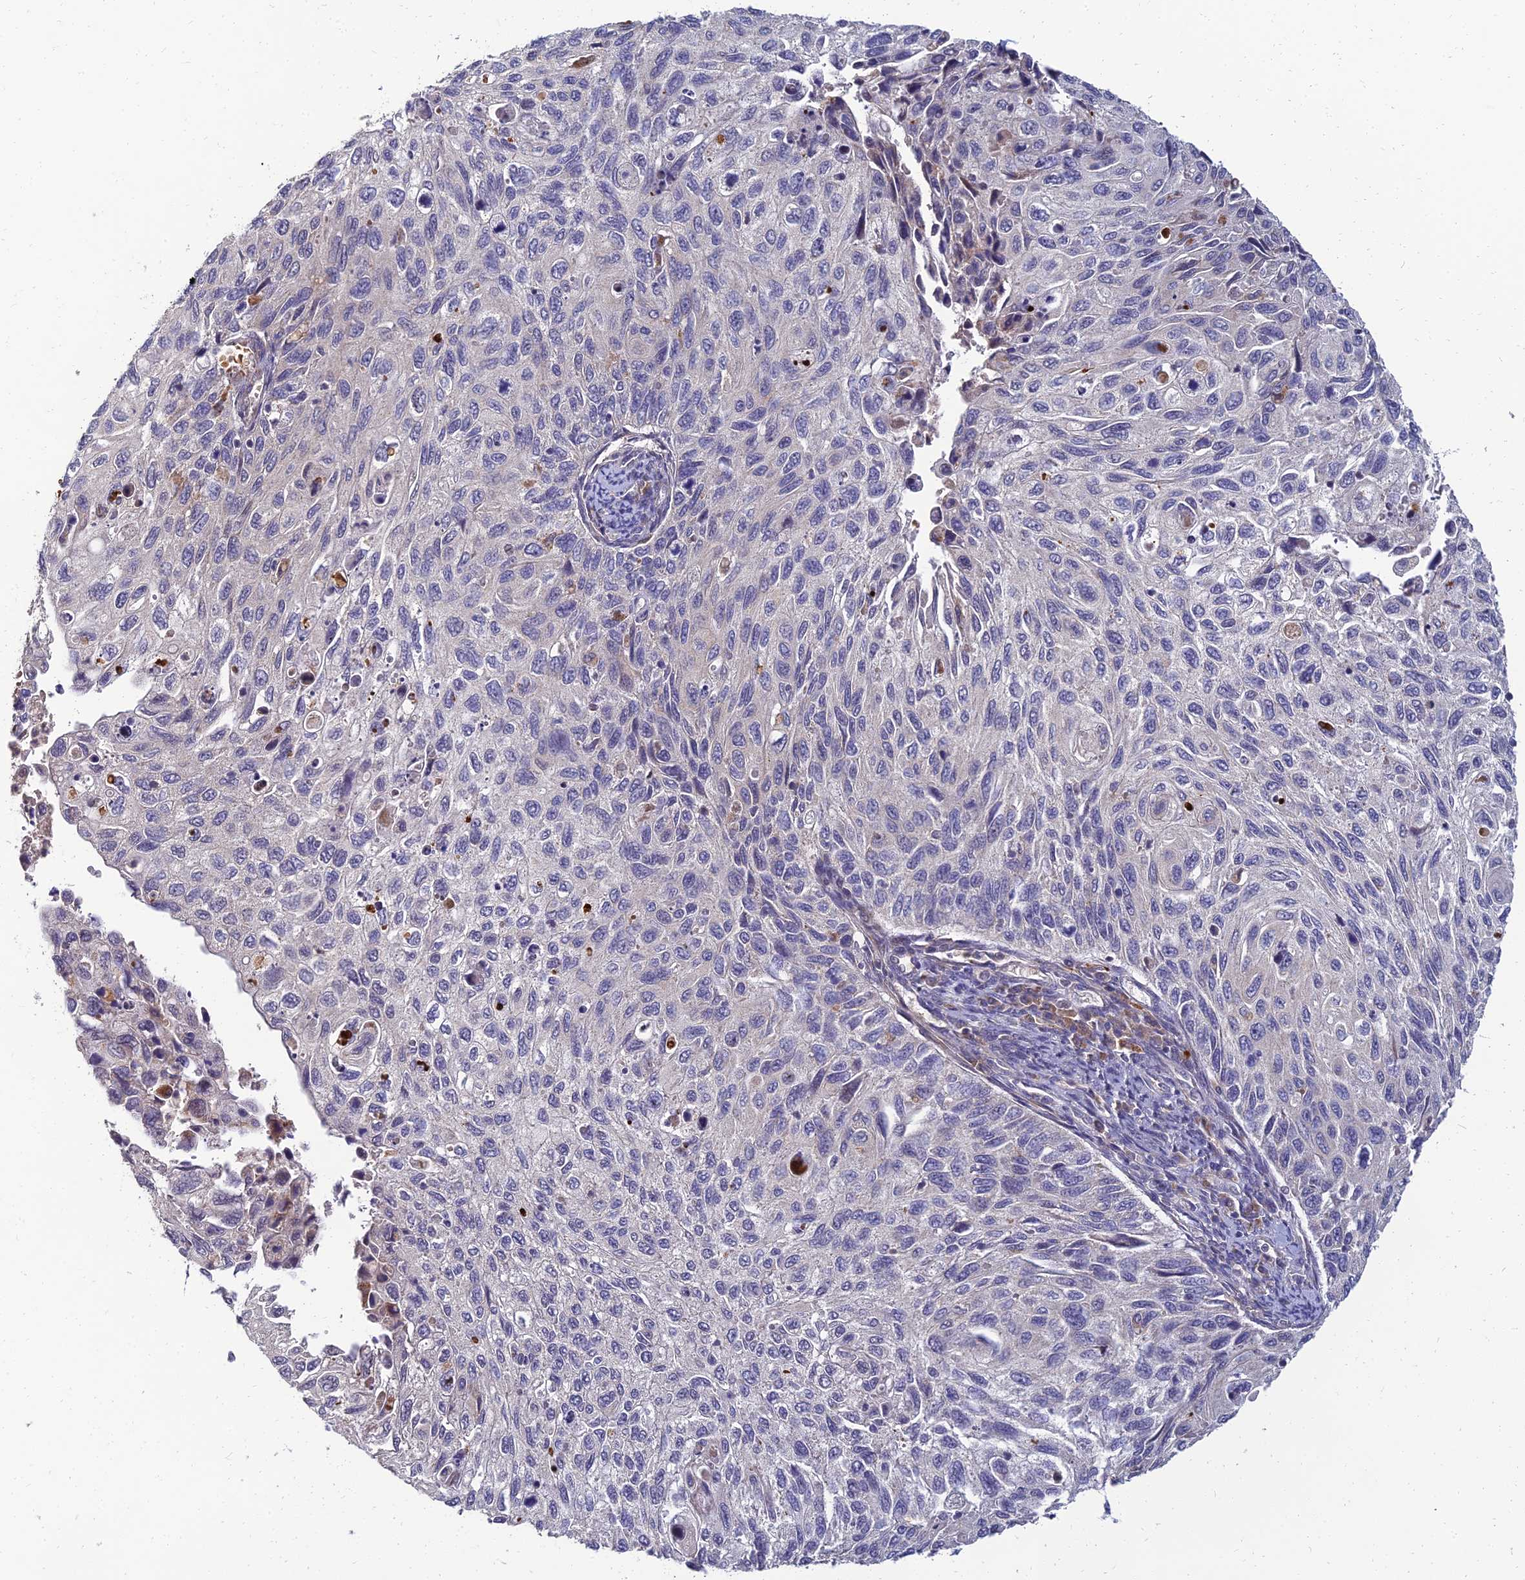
{"staining": {"intensity": "negative", "quantity": "none", "location": "none"}, "tissue": "cervical cancer", "cell_type": "Tumor cells", "image_type": "cancer", "snomed": [{"axis": "morphology", "description": "Squamous cell carcinoma, NOS"}, {"axis": "topography", "description": "Cervix"}], "caption": "DAB immunohistochemical staining of human cervical squamous cell carcinoma displays no significant positivity in tumor cells. The staining is performed using DAB (3,3'-diaminobenzidine) brown chromogen with nuclei counter-stained in using hematoxylin.", "gene": "NPY", "patient": {"sex": "female", "age": 70}}